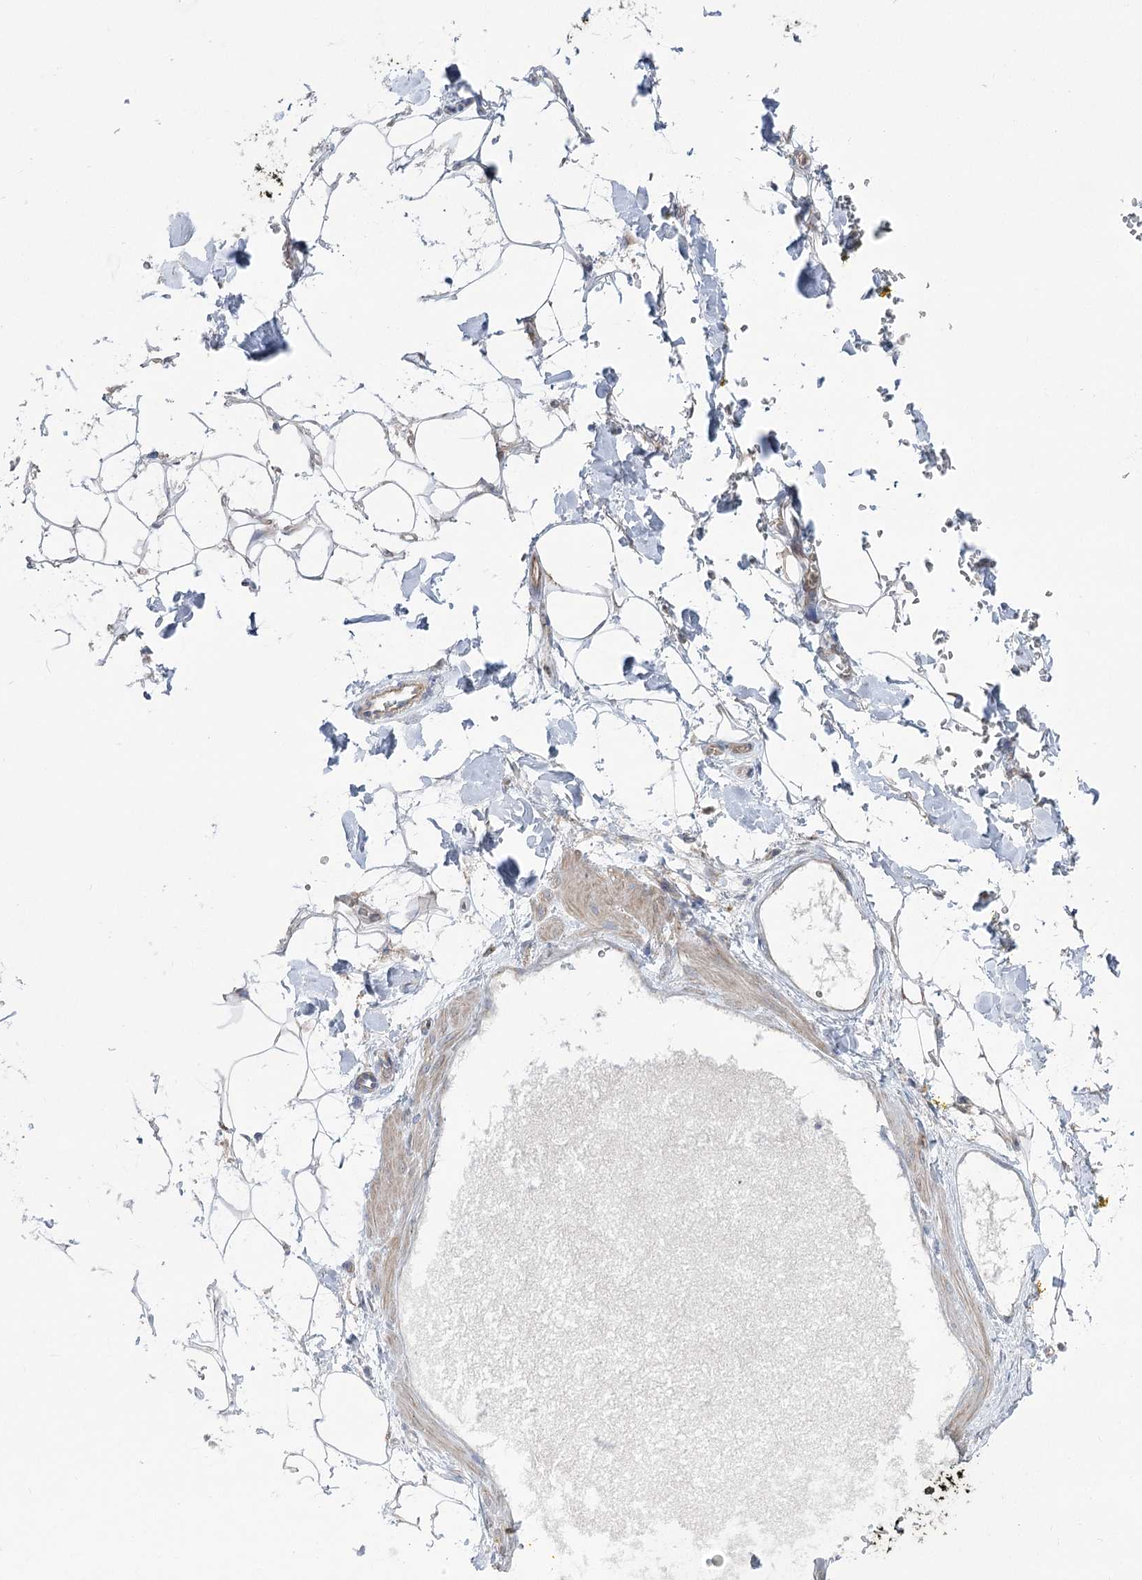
{"staining": {"intensity": "weak", "quantity": "<25%", "location": "cytoplasmic/membranous"}, "tissue": "adipose tissue", "cell_type": "Adipocytes", "image_type": "normal", "snomed": [{"axis": "morphology", "description": "Normal tissue, NOS"}, {"axis": "morphology", "description": "Adenocarcinoma, NOS"}, {"axis": "topography", "description": "Pancreas"}, {"axis": "topography", "description": "Peripheral nerve tissue"}], "caption": "Immunohistochemistry of unremarkable human adipose tissue shows no positivity in adipocytes. (DAB immunohistochemistry (IHC) with hematoxylin counter stain).", "gene": "SCN11A", "patient": {"sex": "male", "age": 59}}